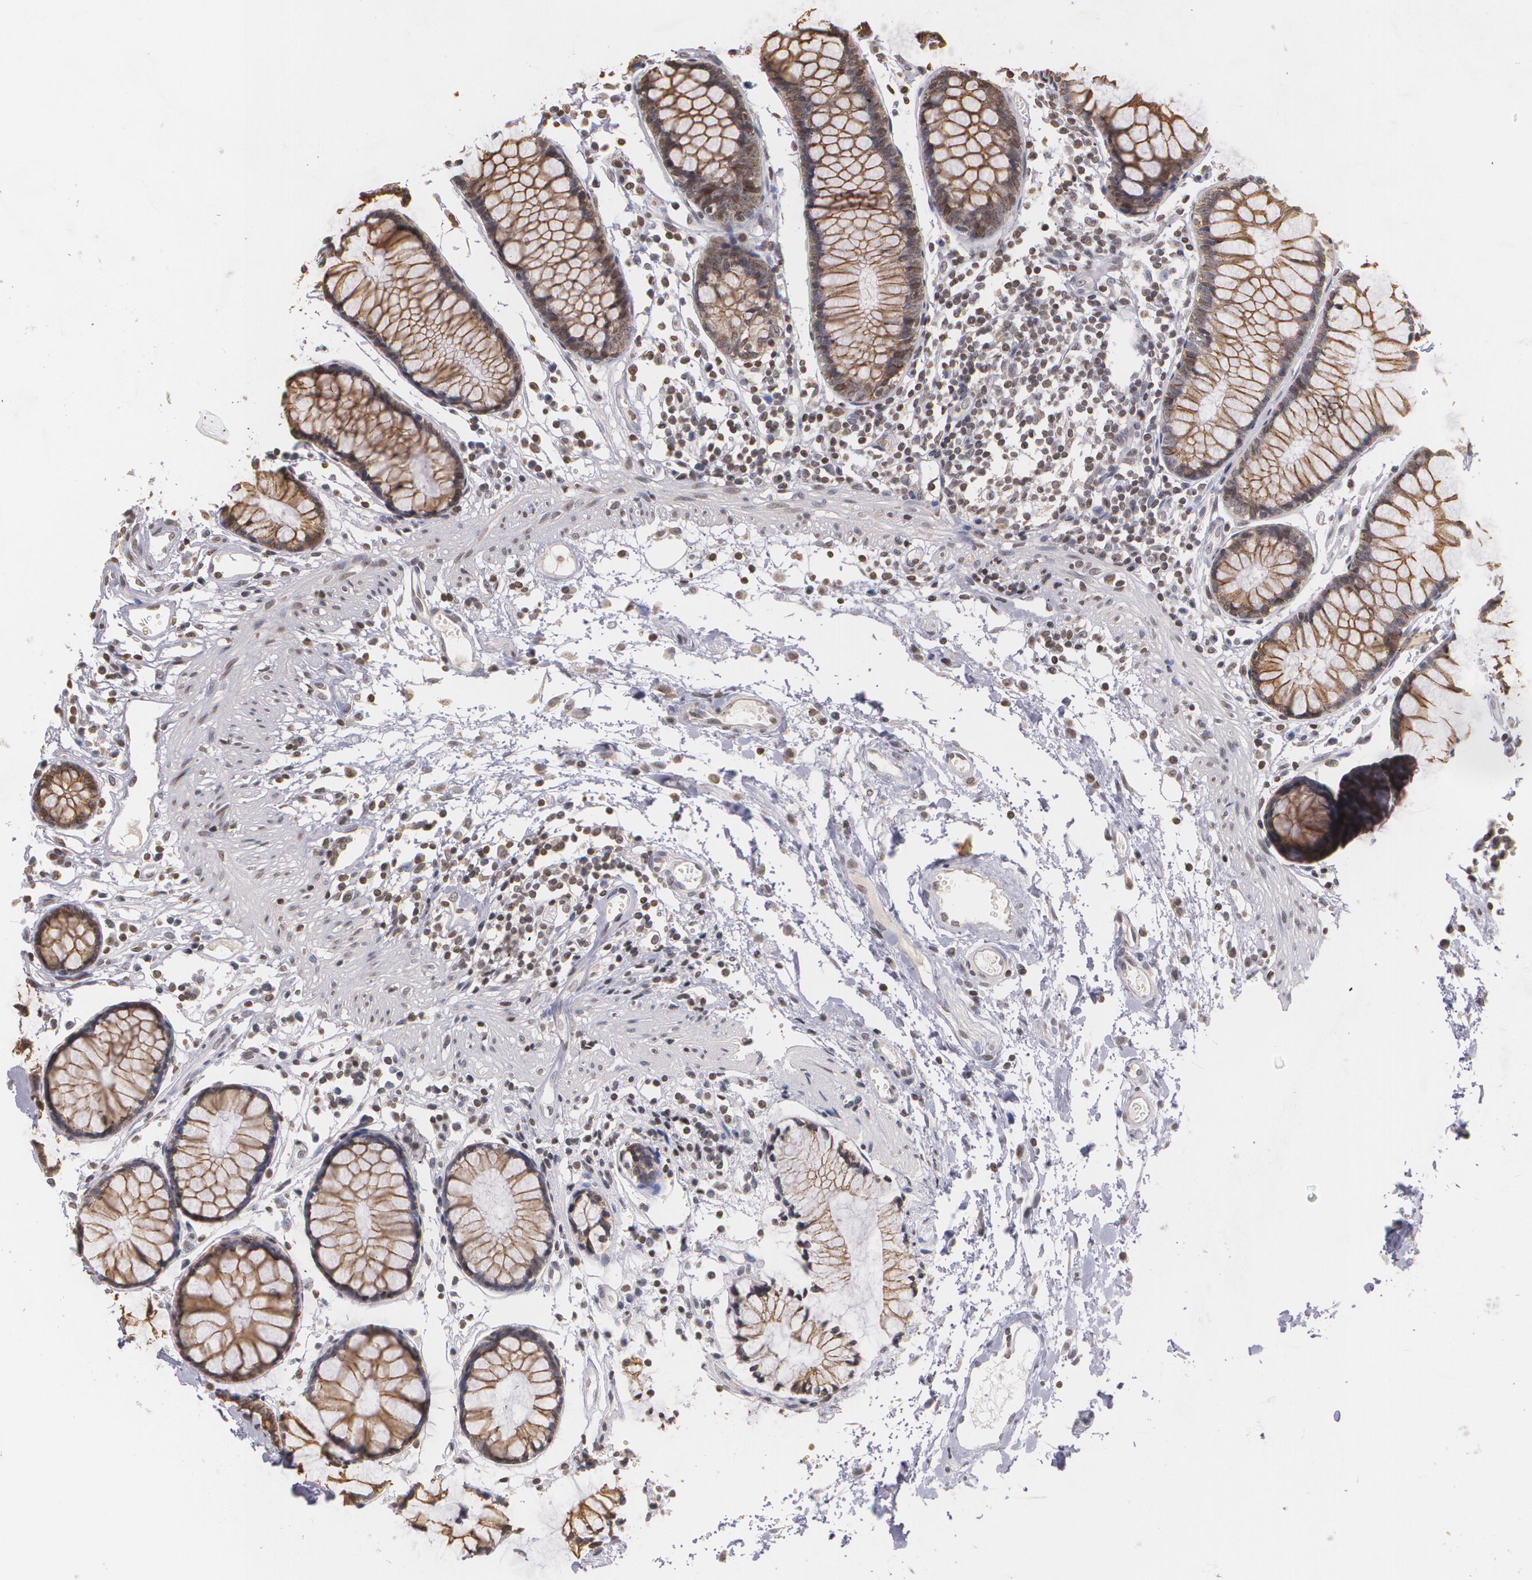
{"staining": {"intensity": "negative", "quantity": "none", "location": "none"}, "tissue": "colon", "cell_type": "Endothelial cells", "image_type": "normal", "snomed": [{"axis": "morphology", "description": "Normal tissue, NOS"}, {"axis": "topography", "description": "Colon"}], "caption": "DAB immunohistochemical staining of unremarkable colon demonstrates no significant expression in endothelial cells. (DAB (3,3'-diaminobenzidine) IHC with hematoxylin counter stain).", "gene": "THRB", "patient": {"sex": "female", "age": 78}}